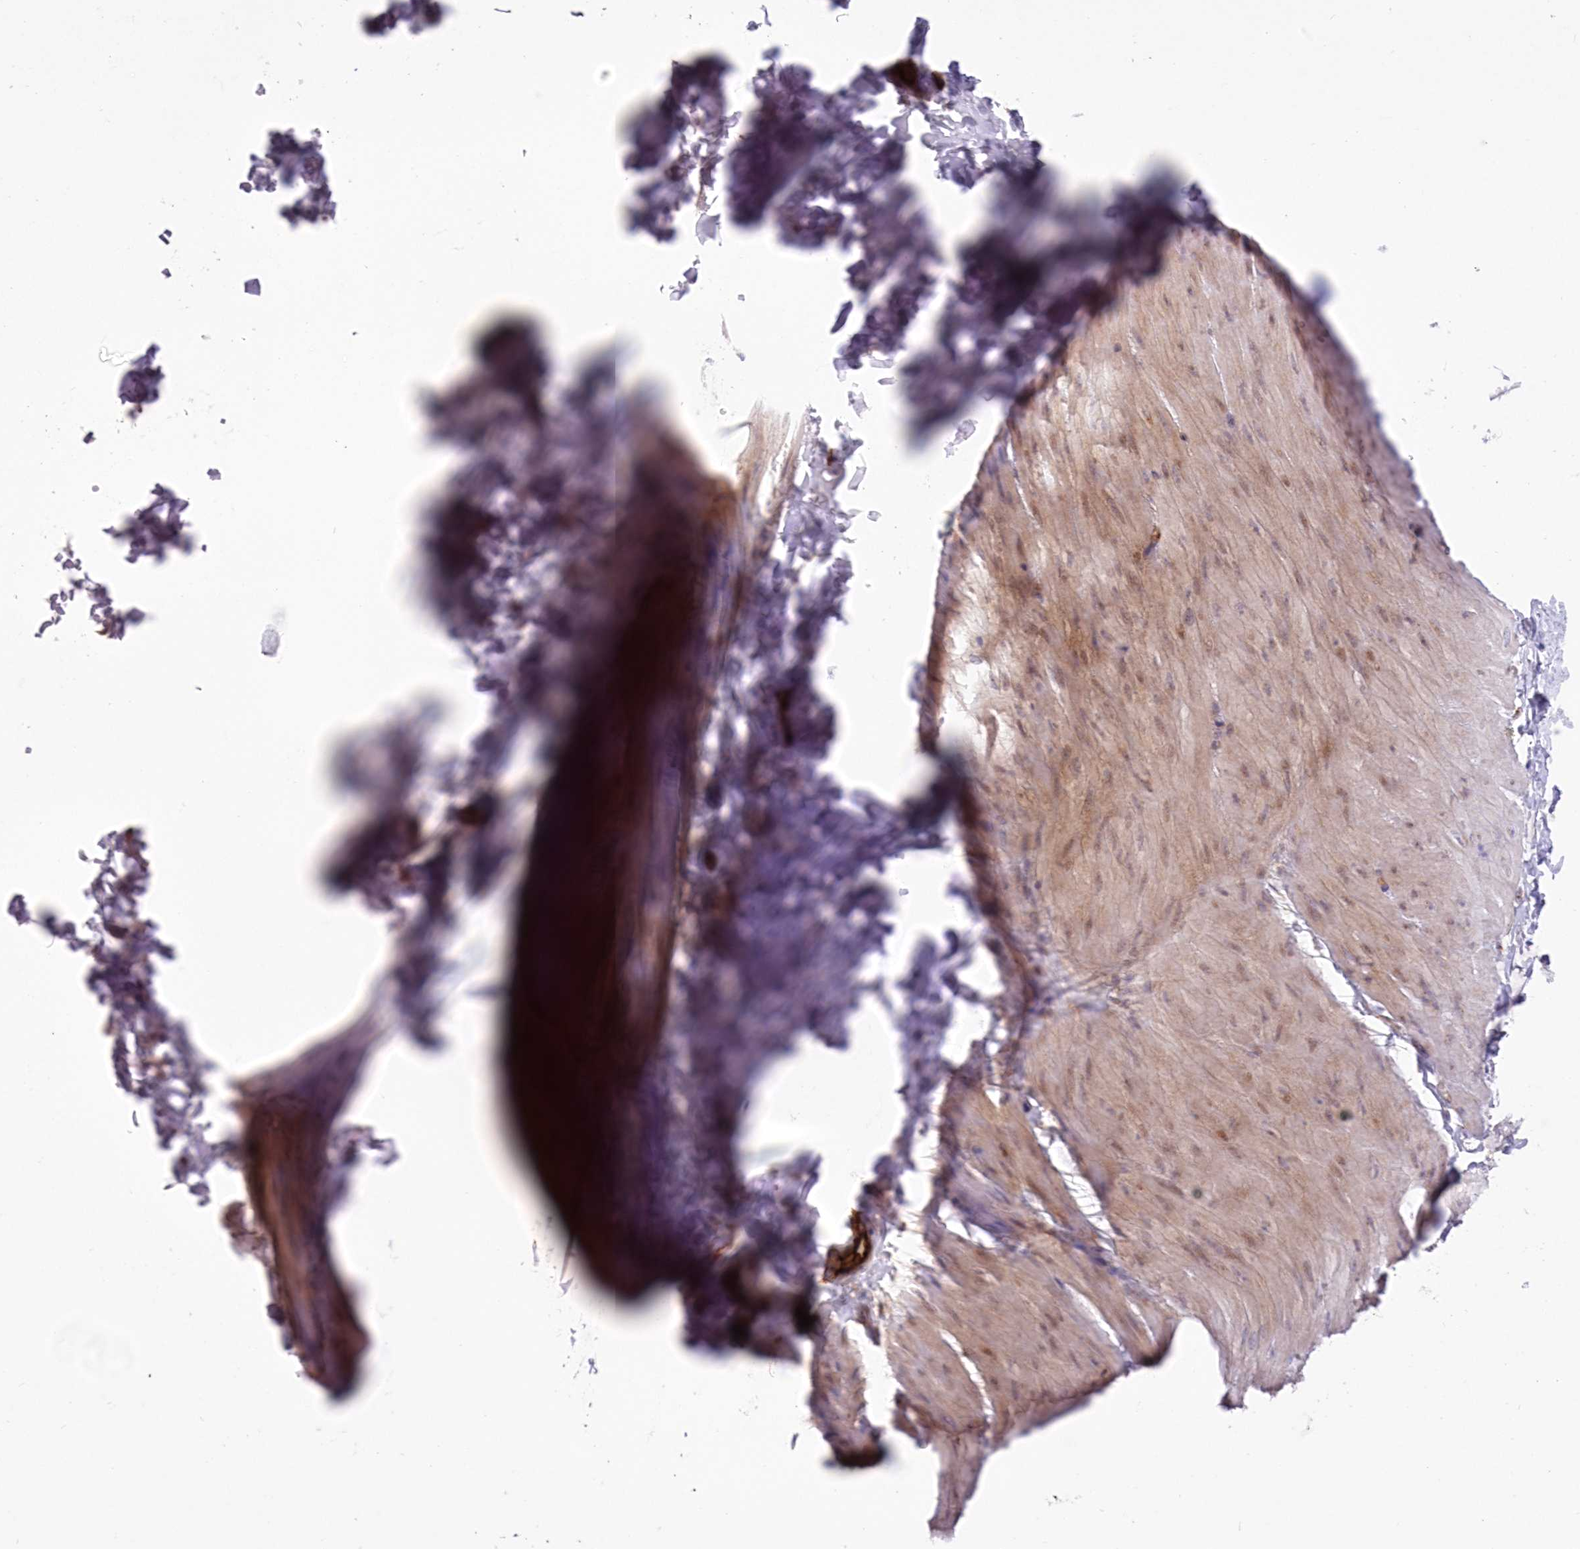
{"staining": {"intensity": "weak", "quantity": "<25%", "location": "cytoplasmic/membranous"}, "tissue": "smooth muscle", "cell_type": "Smooth muscle cells", "image_type": "normal", "snomed": [{"axis": "morphology", "description": "Urothelial carcinoma, High grade"}, {"axis": "topography", "description": "Urinary bladder"}], "caption": "Immunohistochemistry (IHC) micrograph of benign human smooth muscle stained for a protein (brown), which exhibits no positivity in smooth muscle cells. Brightfield microscopy of immunohistochemistry (IHC) stained with DAB (brown) and hematoxylin (blue), captured at high magnification.", "gene": "RAB11FIP5", "patient": {"sex": "male", "age": 46}}